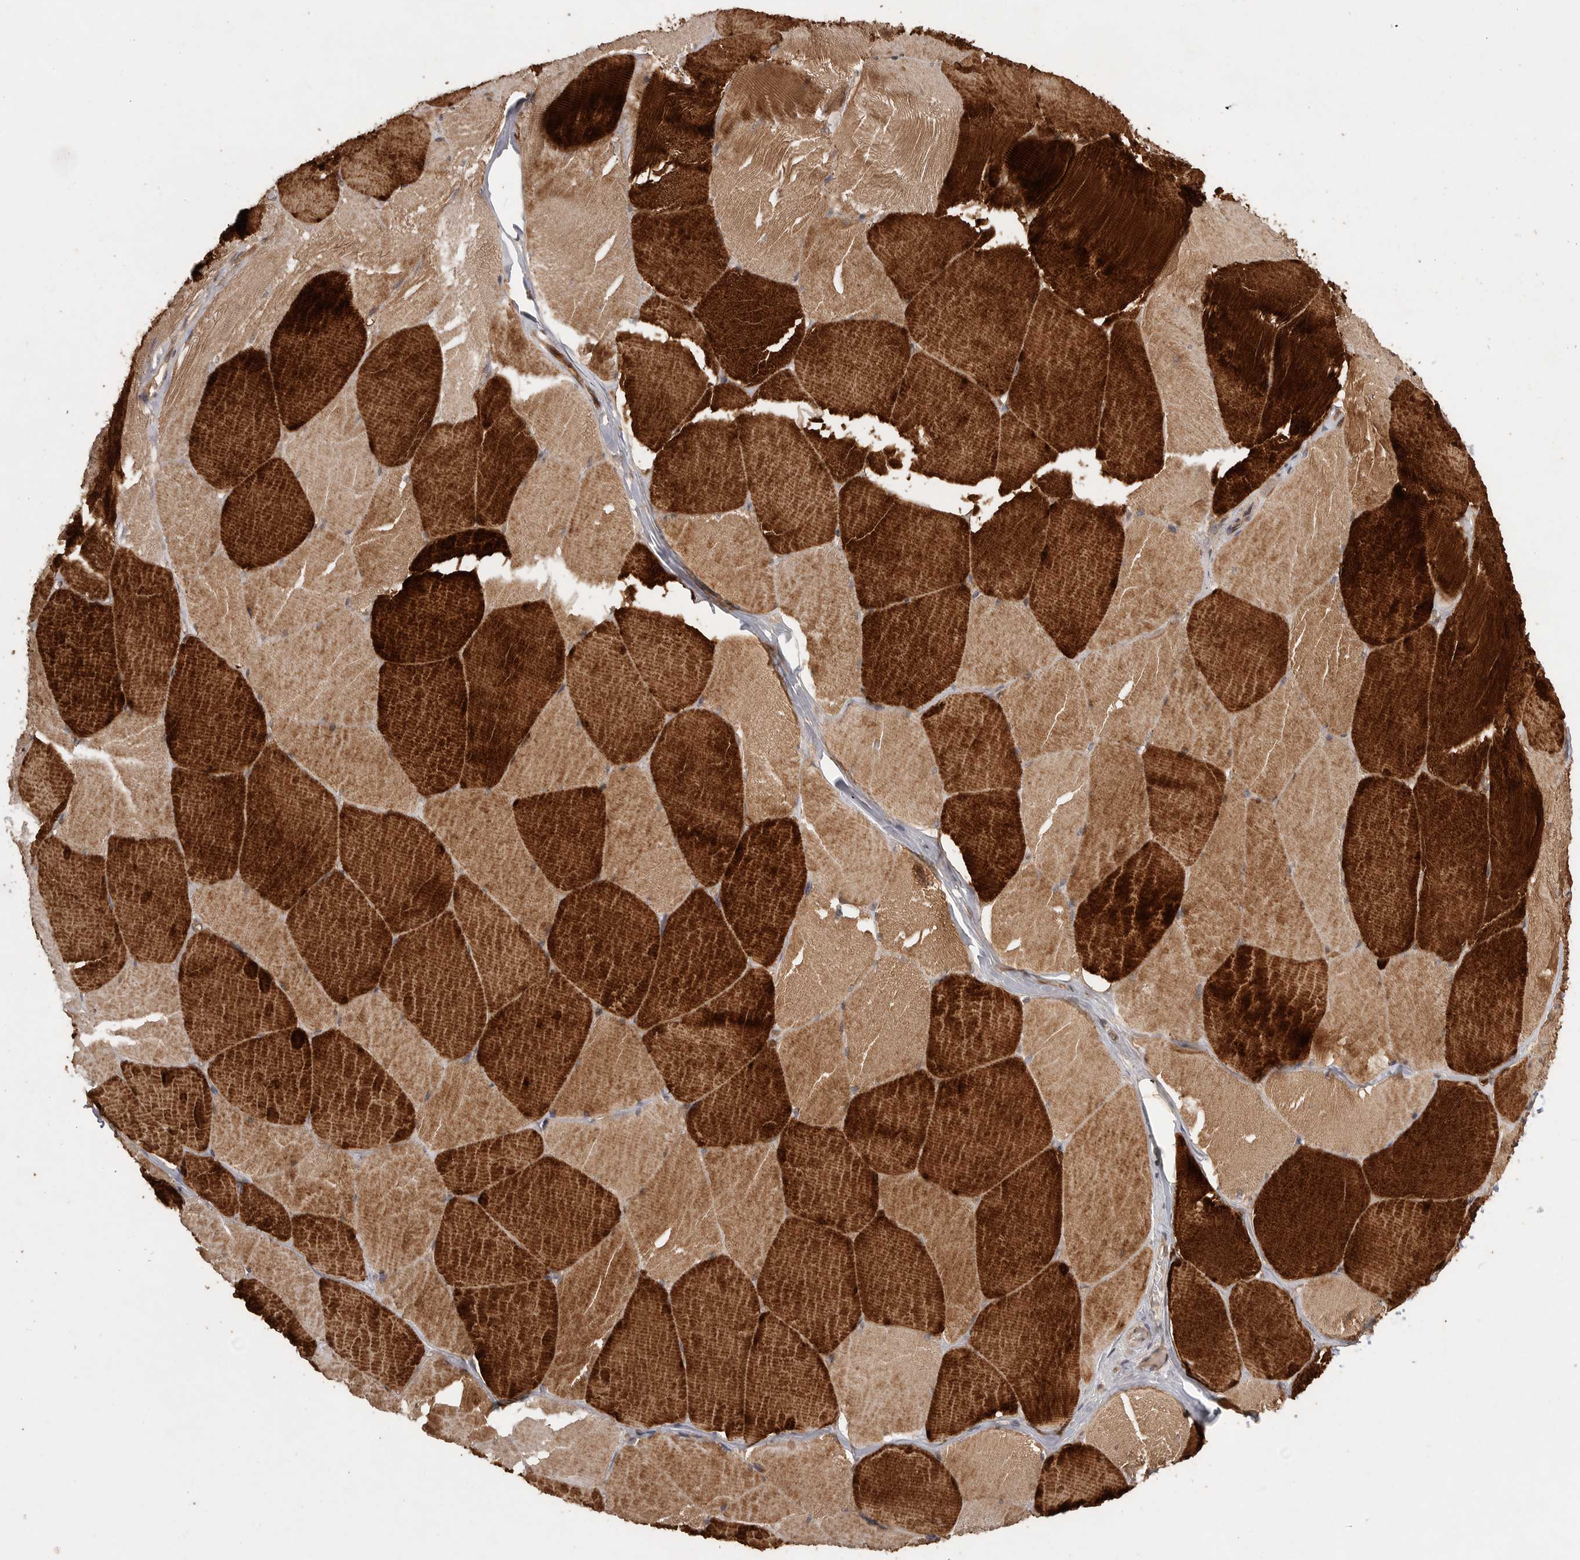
{"staining": {"intensity": "strong", "quantity": ">75%", "location": "cytoplasmic/membranous"}, "tissue": "skeletal muscle", "cell_type": "Myocytes", "image_type": "normal", "snomed": [{"axis": "morphology", "description": "Normal tissue, NOS"}, {"axis": "topography", "description": "Skin"}, {"axis": "topography", "description": "Skeletal muscle"}], "caption": "DAB (3,3'-diaminobenzidine) immunohistochemical staining of unremarkable skeletal muscle demonstrates strong cytoplasmic/membranous protein staining in approximately >75% of myocytes.", "gene": "VN1R4", "patient": {"sex": "male", "age": 83}}